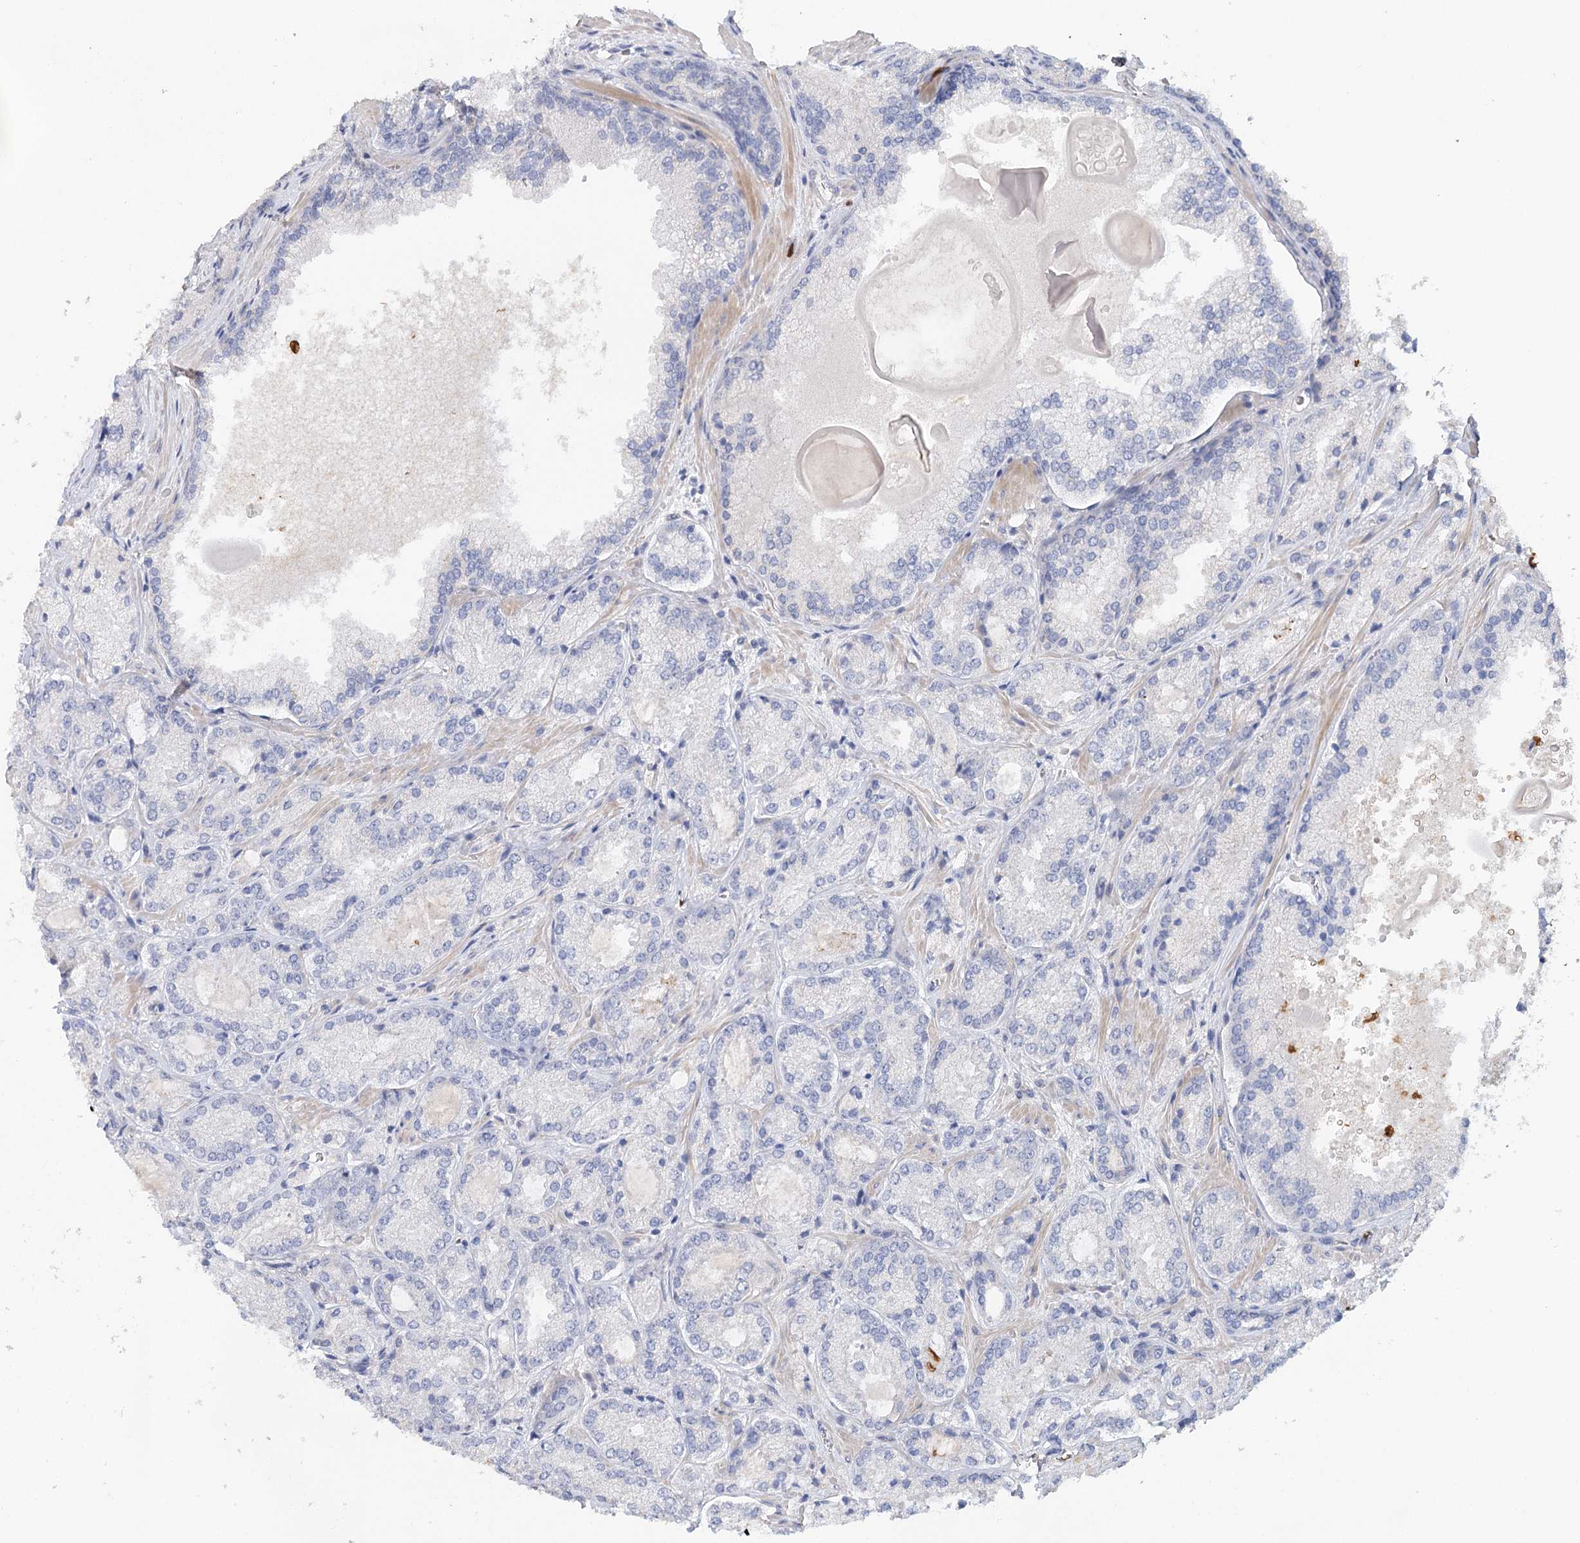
{"staining": {"intensity": "negative", "quantity": "none", "location": "none"}, "tissue": "prostate cancer", "cell_type": "Tumor cells", "image_type": "cancer", "snomed": [{"axis": "morphology", "description": "Adenocarcinoma, Low grade"}, {"axis": "topography", "description": "Prostate"}], "caption": "This is an immunohistochemistry histopathology image of prostate cancer. There is no staining in tumor cells.", "gene": "EPB41L5", "patient": {"sex": "male", "age": 74}}